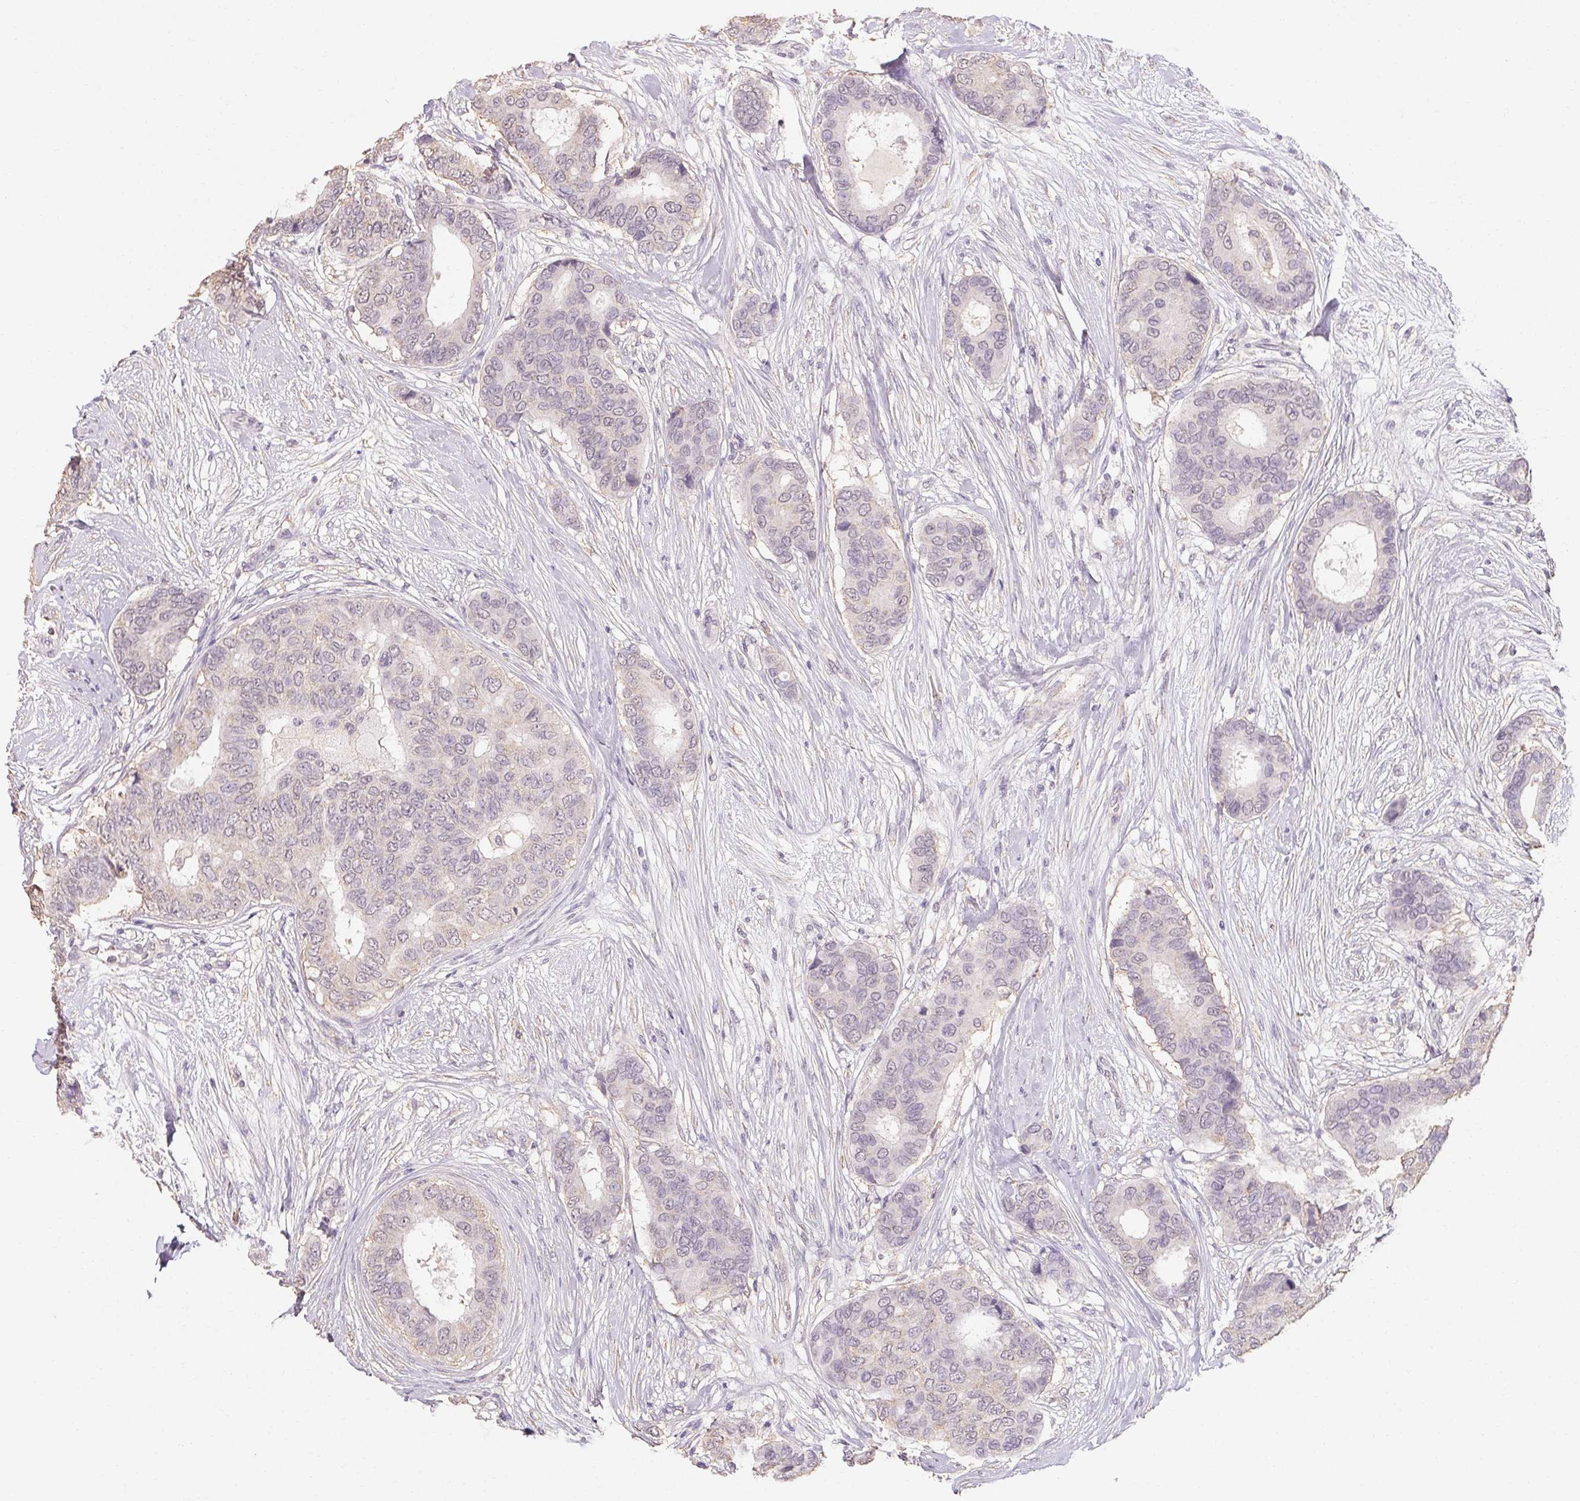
{"staining": {"intensity": "negative", "quantity": "none", "location": "none"}, "tissue": "breast cancer", "cell_type": "Tumor cells", "image_type": "cancer", "snomed": [{"axis": "morphology", "description": "Duct carcinoma"}, {"axis": "topography", "description": "Breast"}], "caption": "Tumor cells show no significant protein staining in breast invasive ductal carcinoma.", "gene": "MAP7D2", "patient": {"sex": "female", "age": 75}}